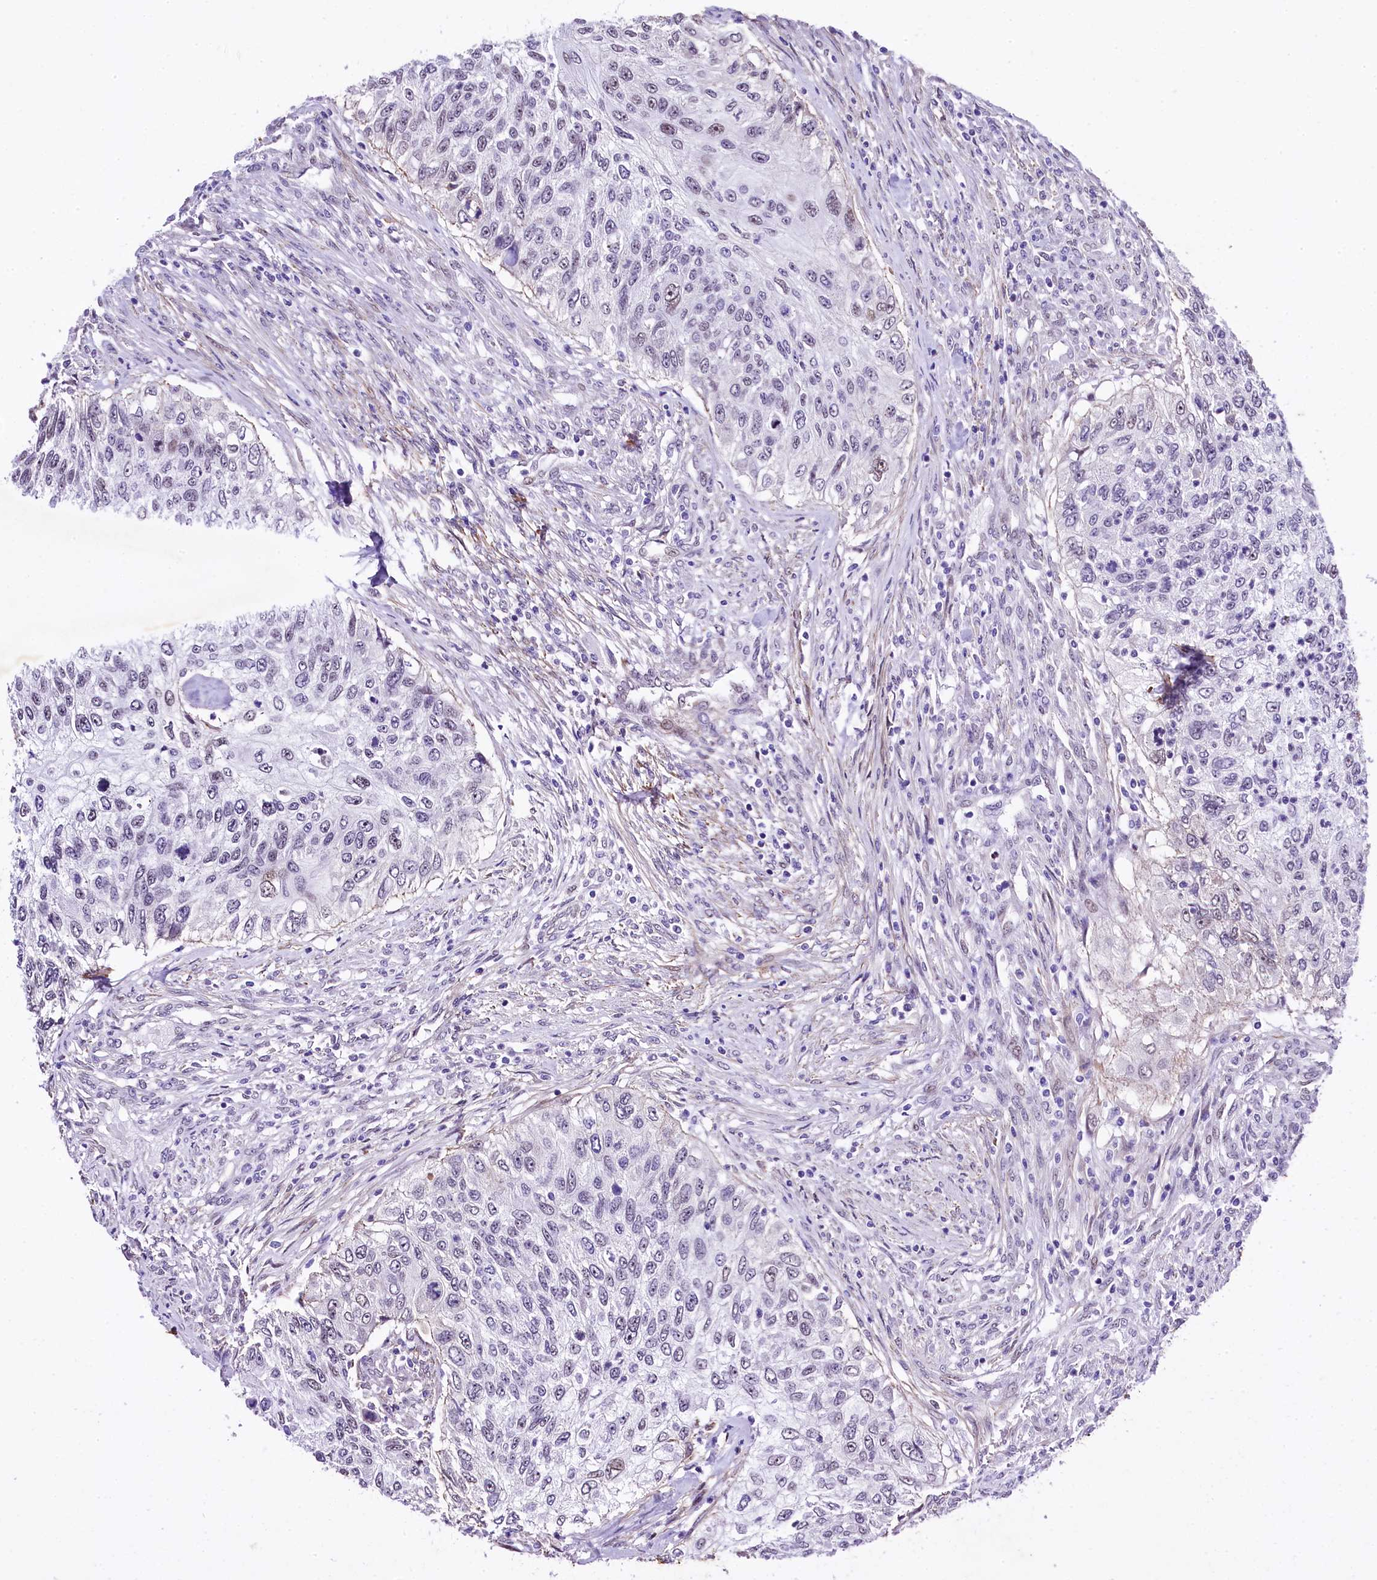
{"staining": {"intensity": "negative", "quantity": "none", "location": "none"}, "tissue": "urothelial cancer", "cell_type": "Tumor cells", "image_type": "cancer", "snomed": [{"axis": "morphology", "description": "Urothelial carcinoma, High grade"}, {"axis": "topography", "description": "Urinary bladder"}], "caption": "Tumor cells are negative for brown protein staining in urothelial cancer. (DAB immunohistochemistry (IHC) with hematoxylin counter stain).", "gene": "SAMD10", "patient": {"sex": "female", "age": 60}}